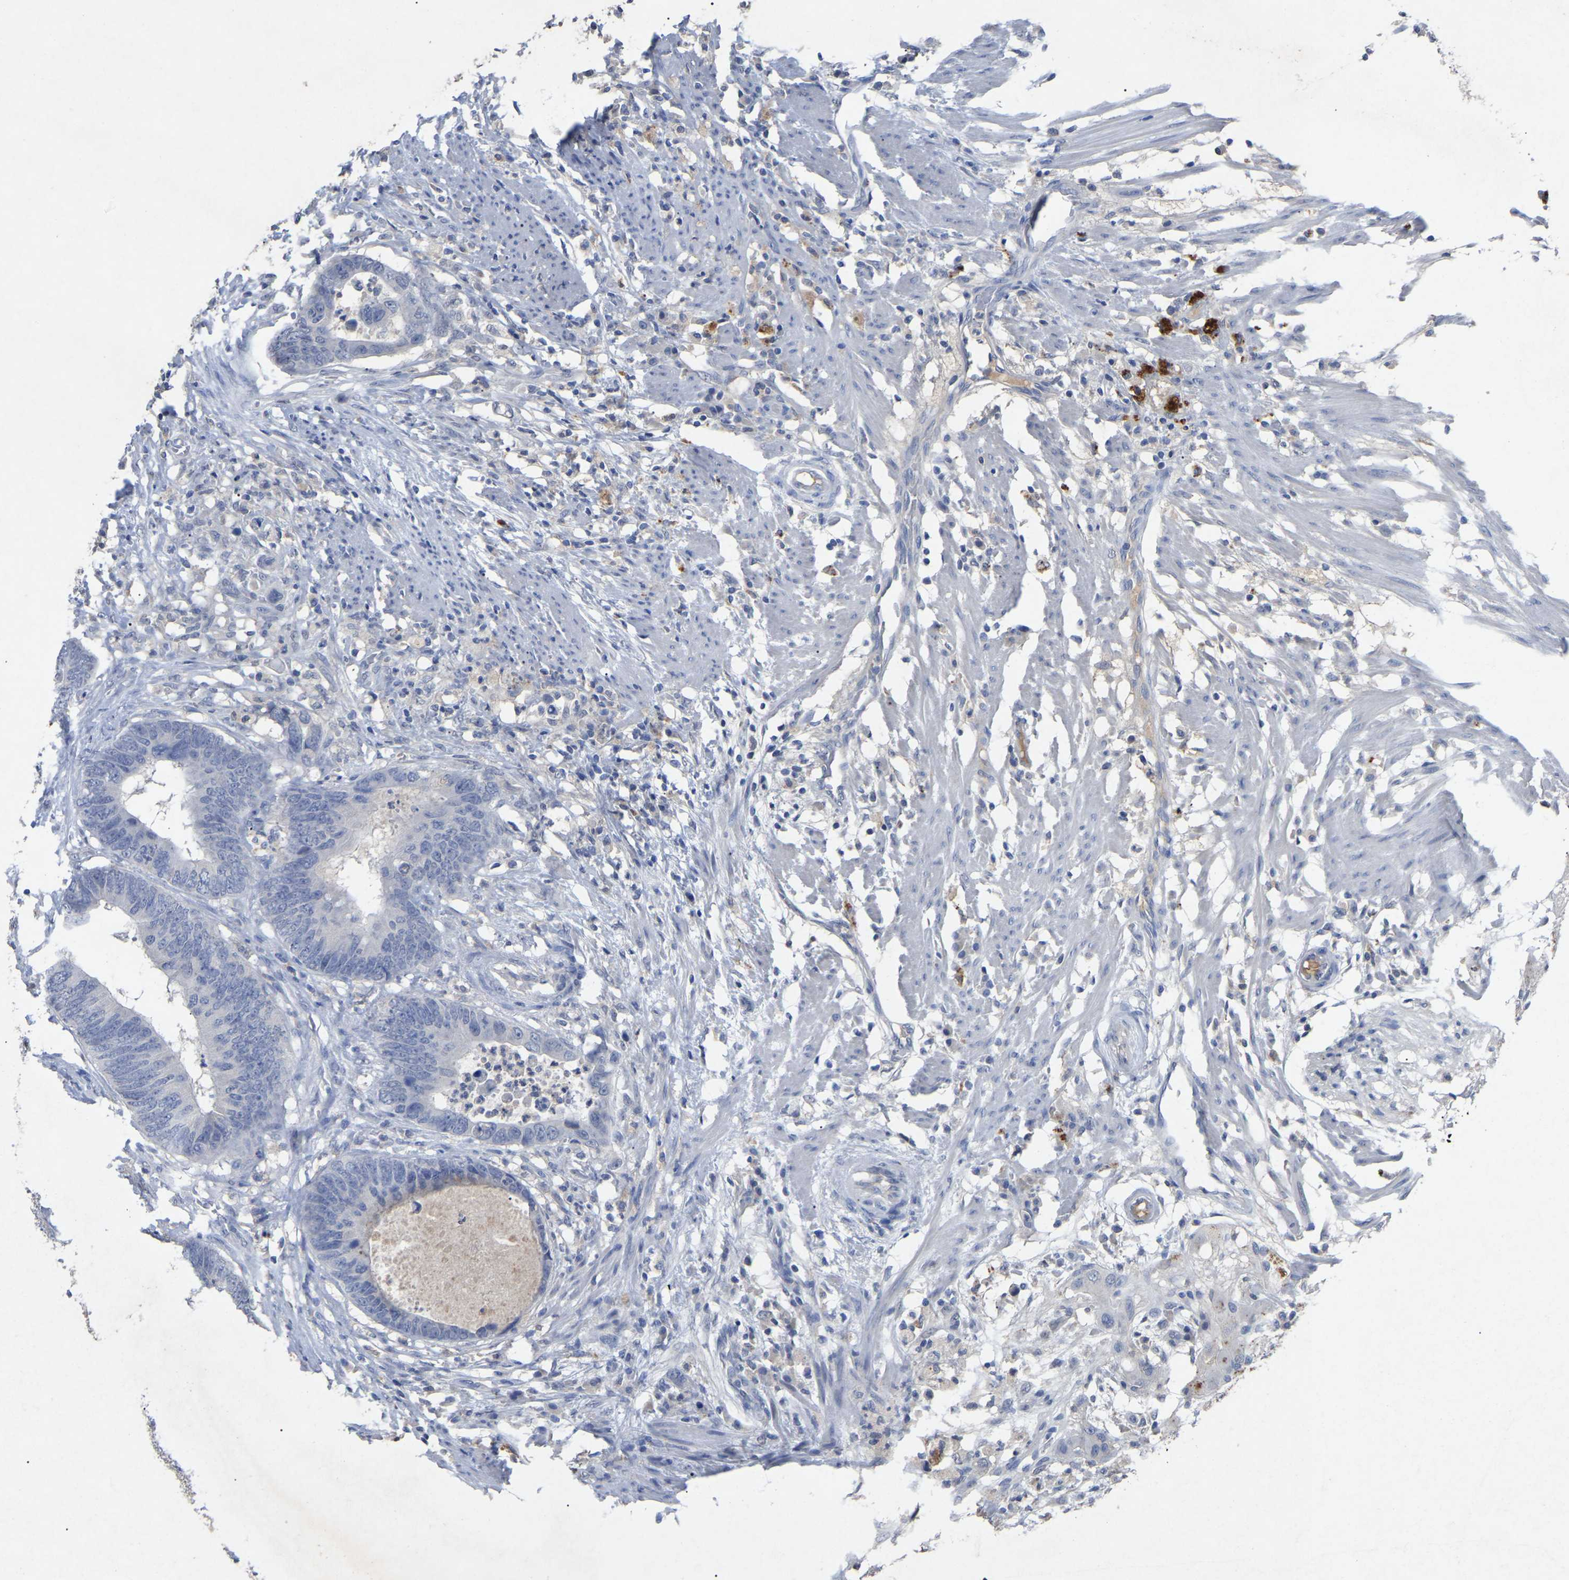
{"staining": {"intensity": "negative", "quantity": "none", "location": "none"}, "tissue": "colorectal cancer", "cell_type": "Tumor cells", "image_type": "cancer", "snomed": [{"axis": "morphology", "description": "Adenocarcinoma, NOS"}, {"axis": "topography", "description": "Colon"}], "caption": "Immunohistochemistry (IHC) image of adenocarcinoma (colorectal) stained for a protein (brown), which displays no staining in tumor cells. Brightfield microscopy of immunohistochemistry (IHC) stained with DAB (brown) and hematoxylin (blue), captured at high magnification.", "gene": "SMPD2", "patient": {"sex": "male", "age": 56}}